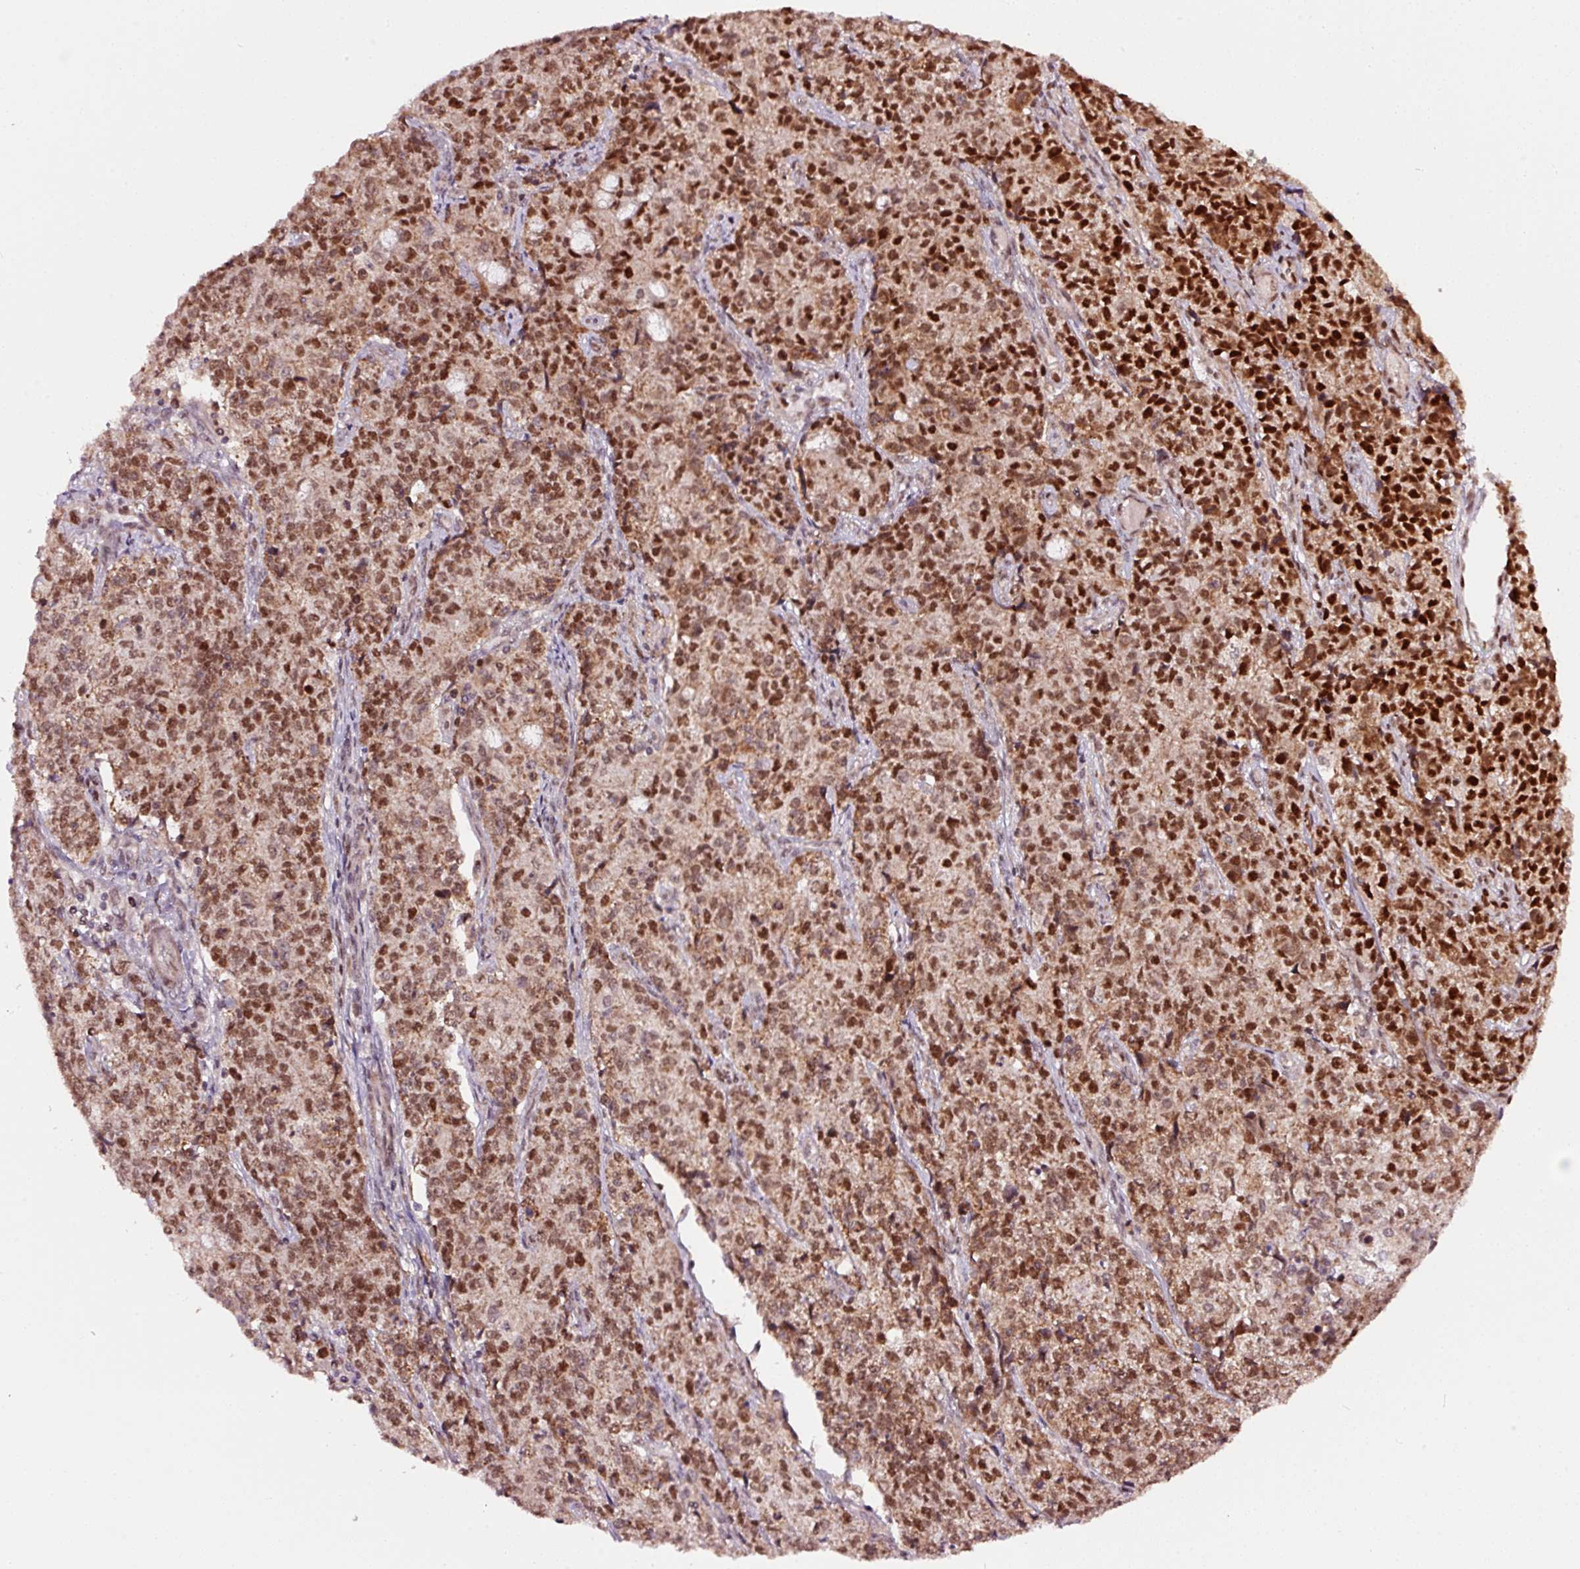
{"staining": {"intensity": "moderate", "quantity": ">75%", "location": "nuclear"}, "tissue": "endometrial cancer", "cell_type": "Tumor cells", "image_type": "cancer", "snomed": [{"axis": "morphology", "description": "Adenocarcinoma, NOS"}, {"axis": "topography", "description": "Endometrium"}], "caption": "Brown immunohistochemical staining in human endometrial cancer (adenocarcinoma) exhibits moderate nuclear positivity in about >75% of tumor cells.", "gene": "RFC4", "patient": {"sex": "female", "age": 50}}